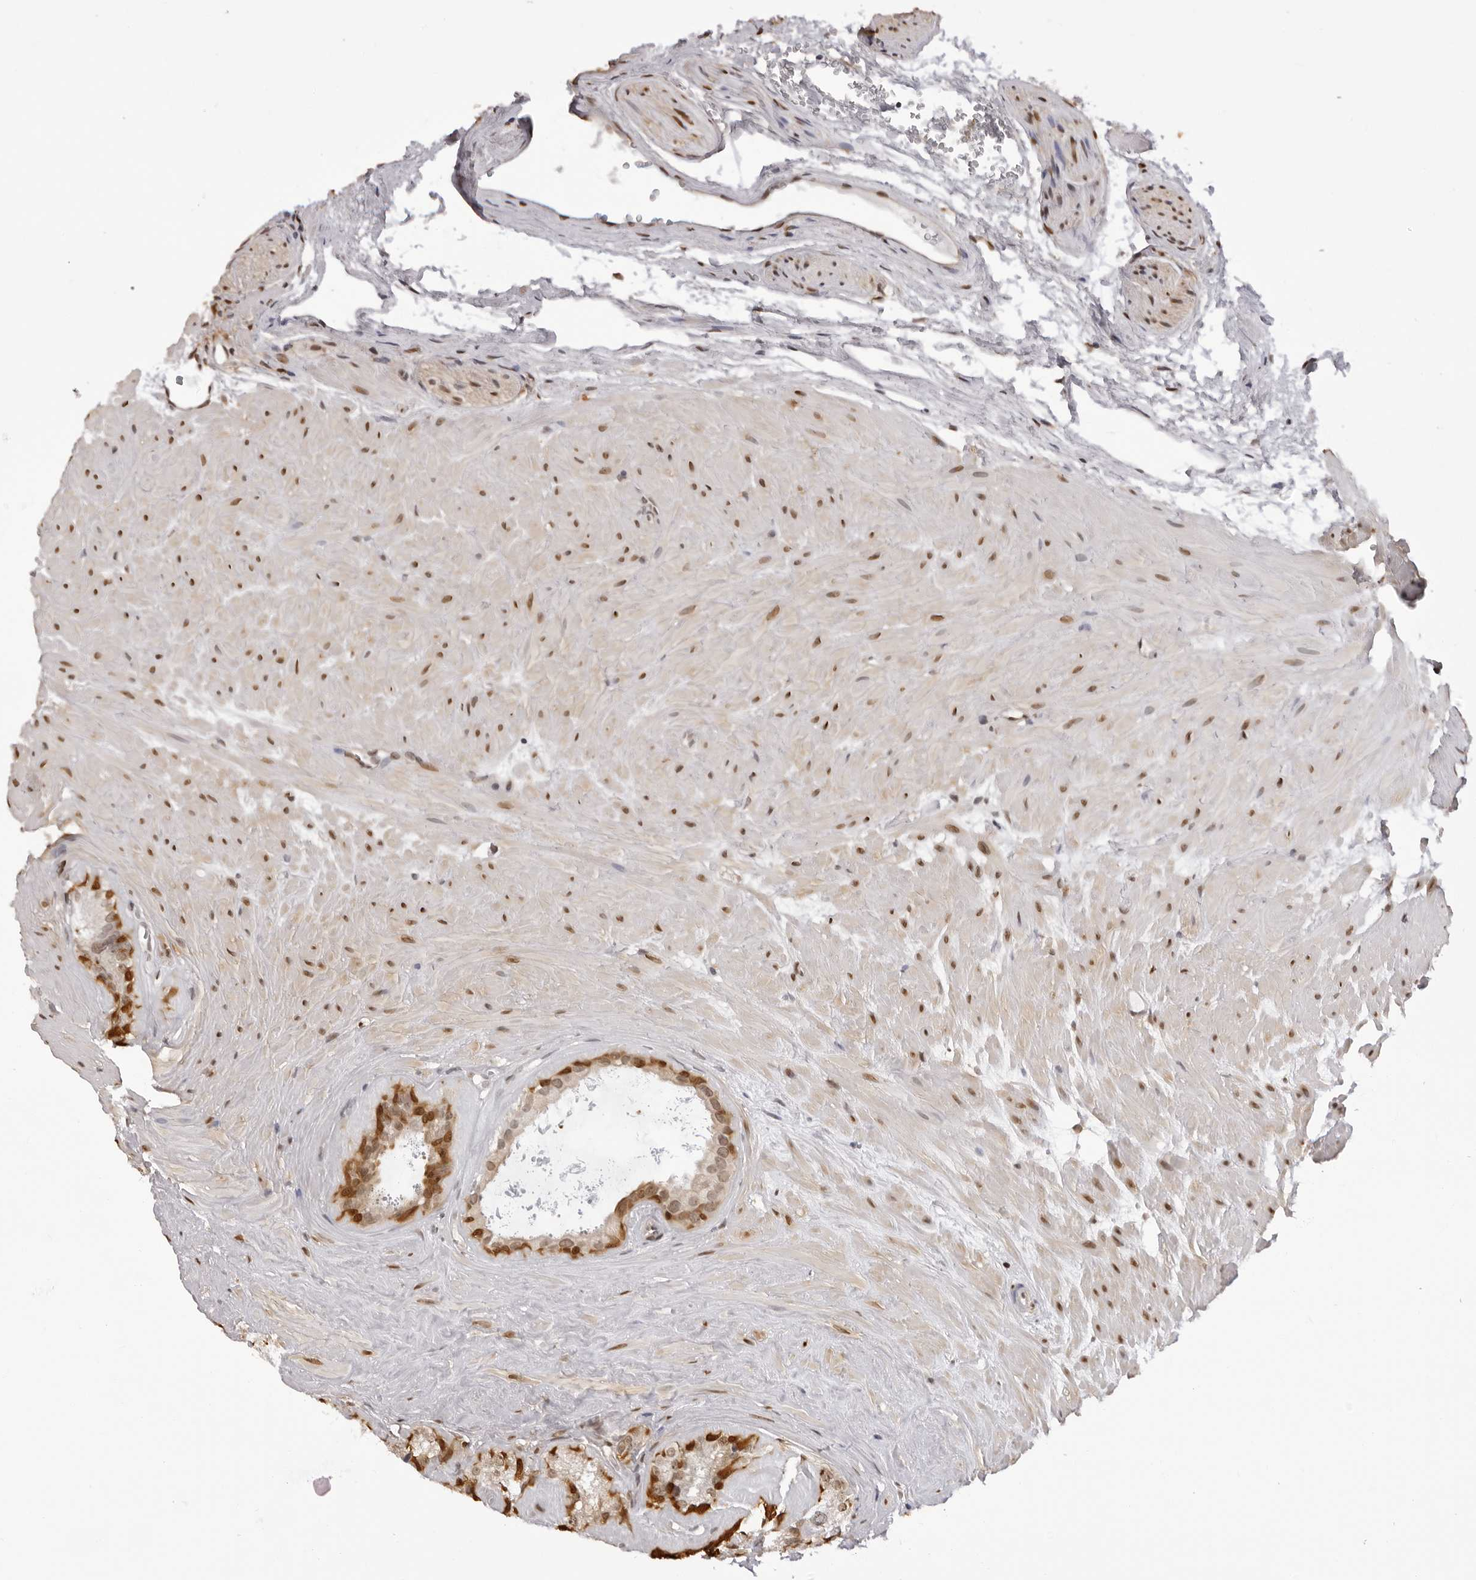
{"staining": {"intensity": "strong", "quantity": "25%-75%", "location": "cytoplasmic/membranous,nuclear"}, "tissue": "seminal vesicle", "cell_type": "Glandular cells", "image_type": "normal", "snomed": [{"axis": "morphology", "description": "Normal tissue, NOS"}, {"axis": "topography", "description": "Prostate"}, {"axis": "topography", "description": "Seminal veicle"}], "caption": "An immunohistochemistry image of unremarkable tissue is shown. Protein staining in brown labels strong cytoplasmic/membranous,nuclear positivity in seminal vesicle within glandular cells. Using DAB (3,3'-diaminobenzidine) (brown) and hematoxylin (blue) stains, captured at high magnification using brightfield microscopy.", "gene": "HSPA4", "patient": {"sex": "male", "age": 59}}